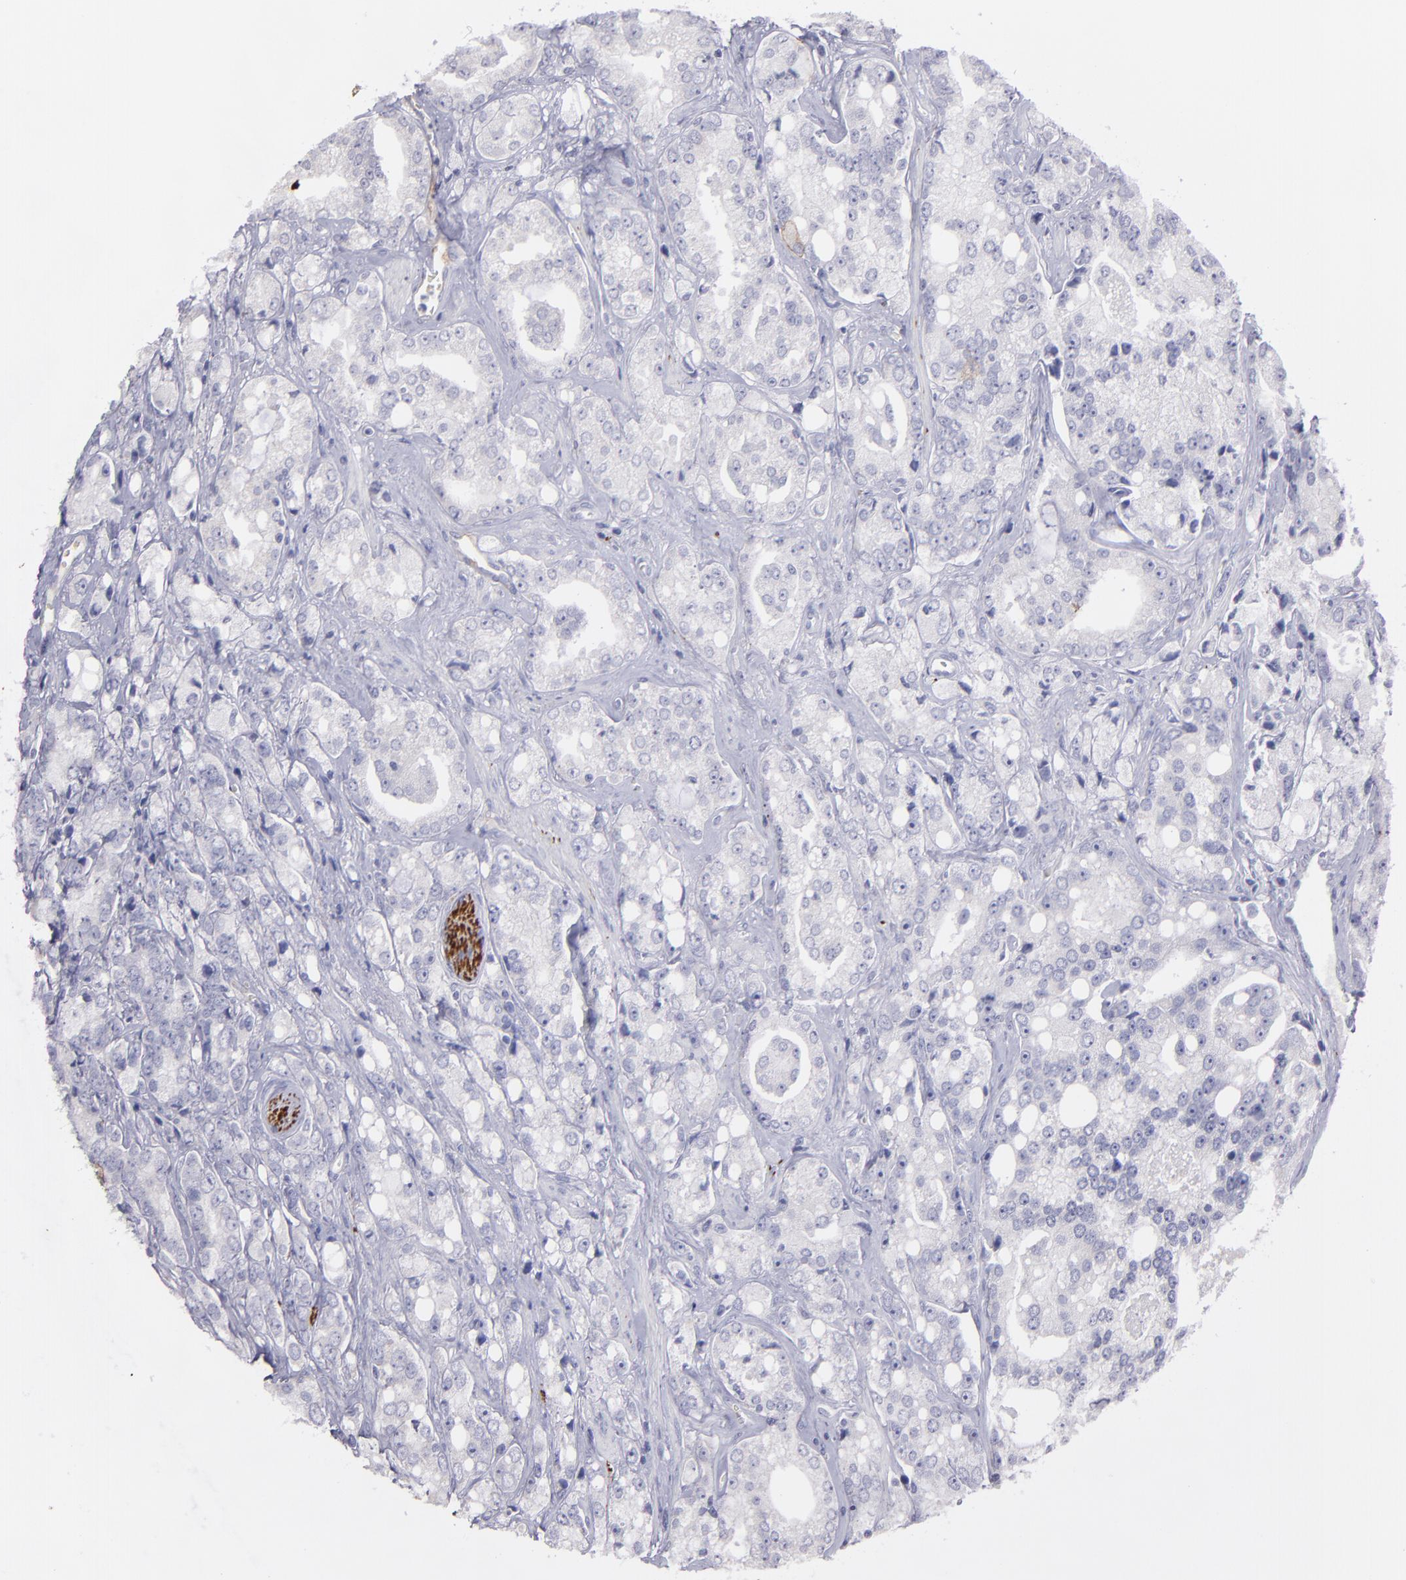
{"staining": {"intensity": "negative", "quantity": "none", "location": "none"}, "tissue": "prostate cancer", "cell_type": "Tumor cells", "image_type": "cancer", "snomed": [{"axis": "morphology", "description": "Adenocarcinoma, High grade"}, {"axis": "topography", "description": "Prostate"}], "caption": "Immunohistochemistry histopathology image of neoplastic tissue: prostate cancer (adenocarcinoma (high-grade)) stained with DAB (3,3'-diaminobenzidine) exhibits no significant protein expression in tumor cells.", "gene": "SNAP25", "patient": {"sex": "male", "age": 67}}